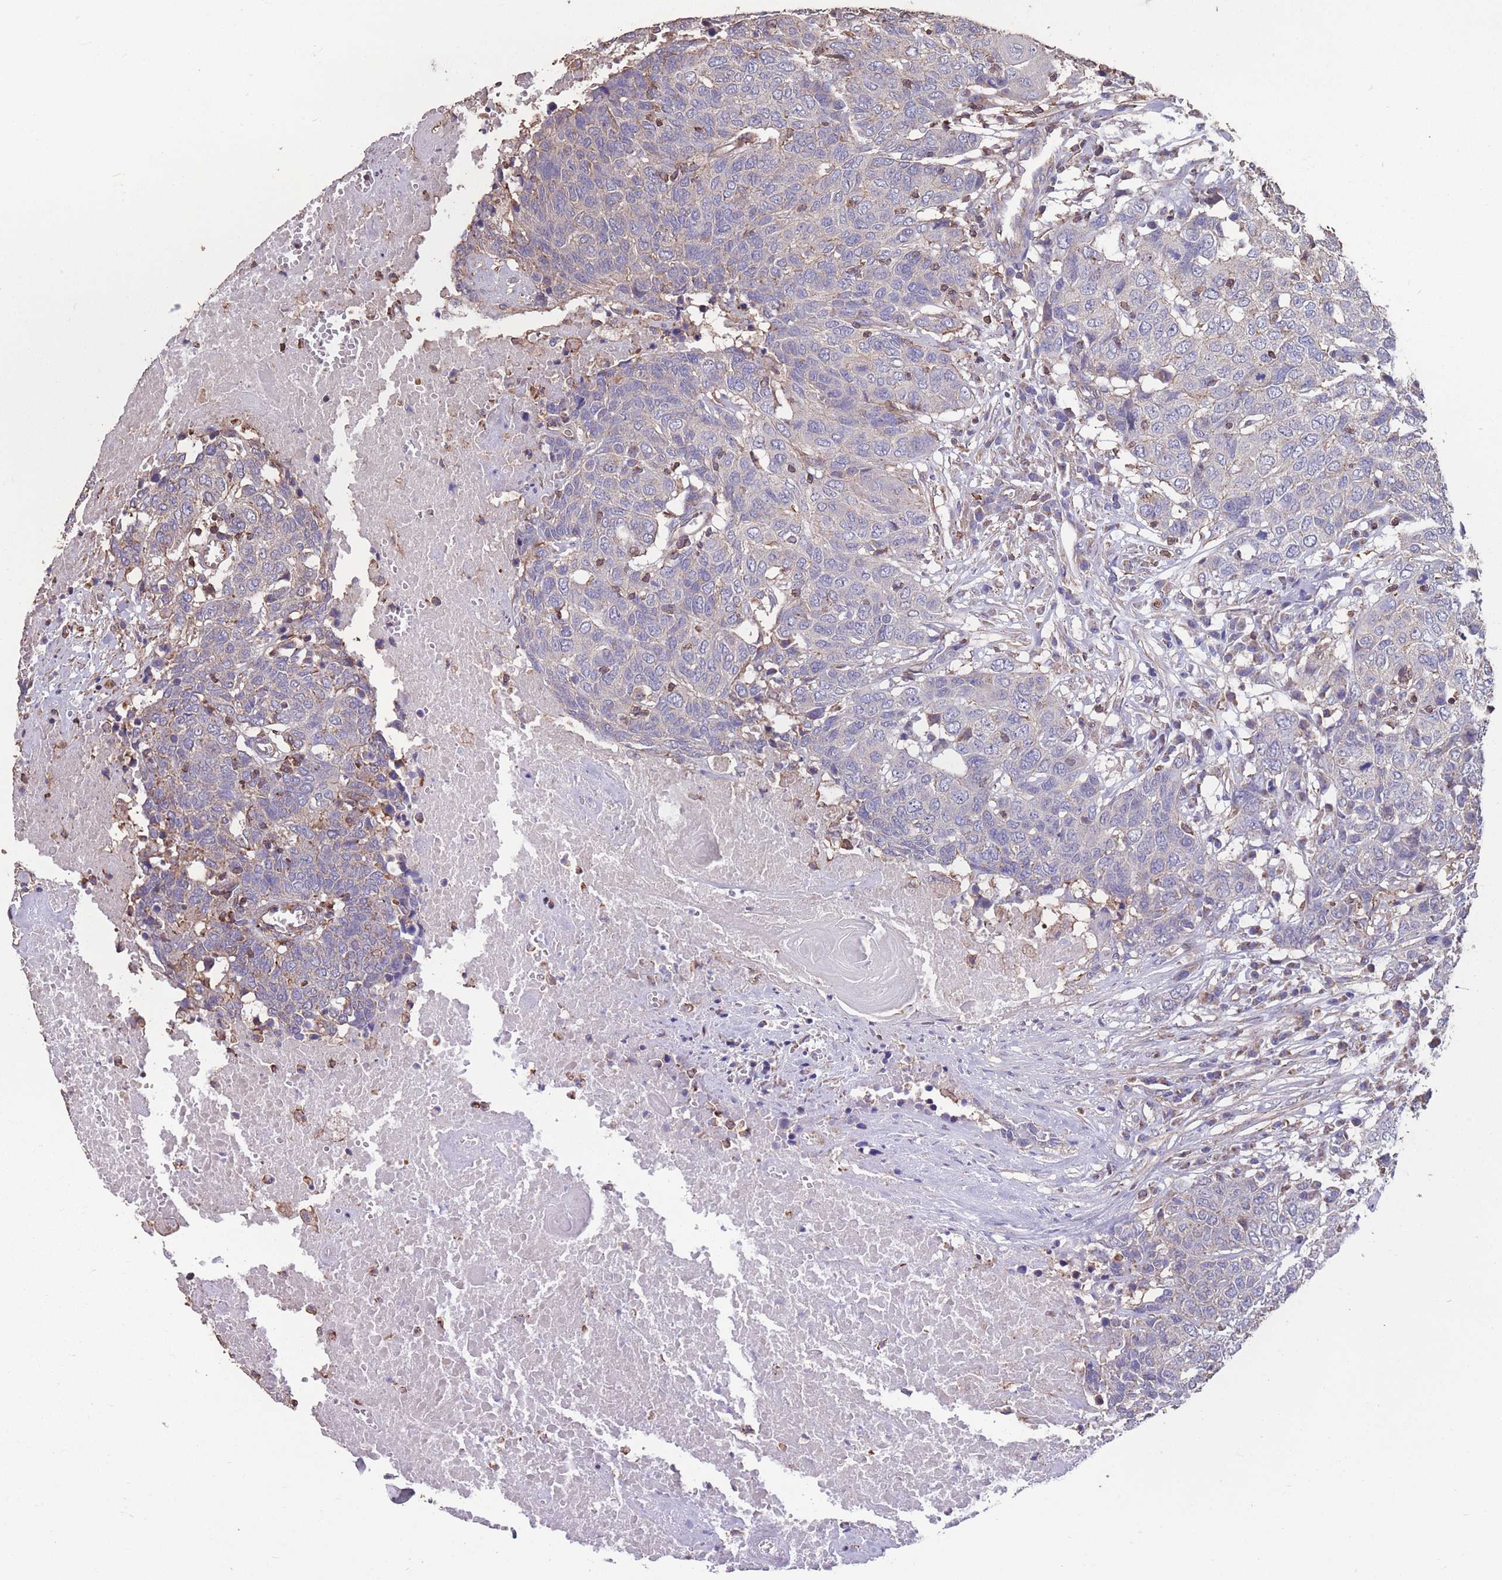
{"staining": {"intensity": "negative", "quantity": "none", "location": "none"}, "tissue": "head and neck cancer", "cell_type": "Tumor cells", "image_type": "cancer", "snomed": [{"axis": "morphology", "description": "Squamous cell carcinoma, NOS"}, {"axis": "topography", "description": "Head-Neck"}], "caption": "Immunohistochemical staining of human head and neck cancer (squamous cell carcinoma) exhibits no significant staining in tumor cells. (Stains: DAB (3,3'-diaminobenzidine) immunohistochemistry (IHC) with hematoxylin counter stain, Microscopy: brightfield microscopy at high magnification).", "gene": "NUDT21", "patient": {"sex": "male", "age": 66}}